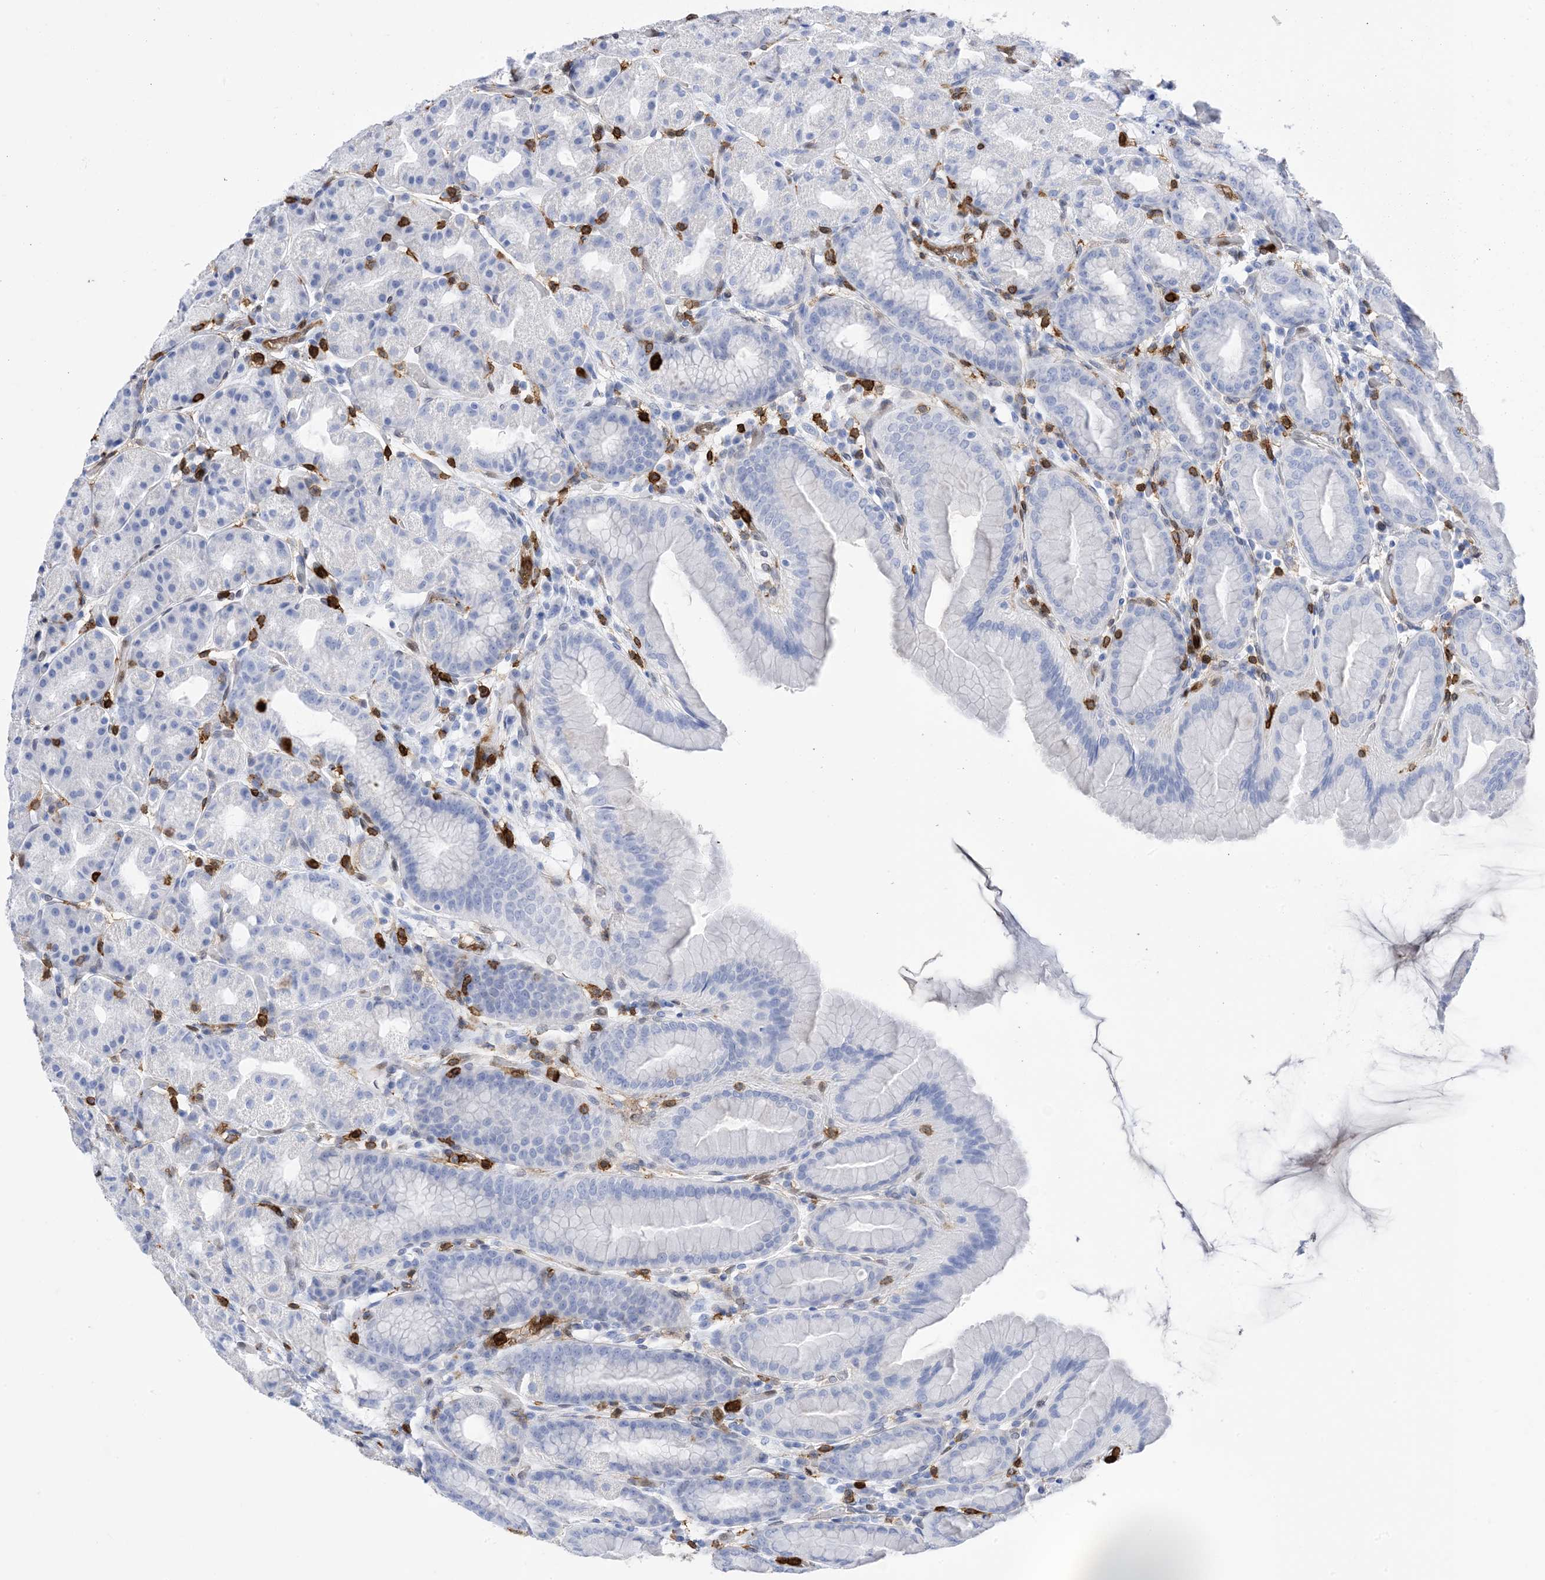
{"staining": {"intensity": "negative", "quantity": "none", "location": "none"}, "tissue": "stomach", "cell_type": "Glandular cells", "image_type": "normal", "snomed": [{"axis": "morphology", "description": "Normal tissue, NOS"}, {"axis": "topography", "description": "Stomach, upper"}], "caption": "This image is of benign stomach stained with IHC to label a protein in brown with the nuclei are counter-stained blue. There is no expression in glandular cells.", "gene": "ANXA1", "patient": {"sex": "male", "age": 68}}